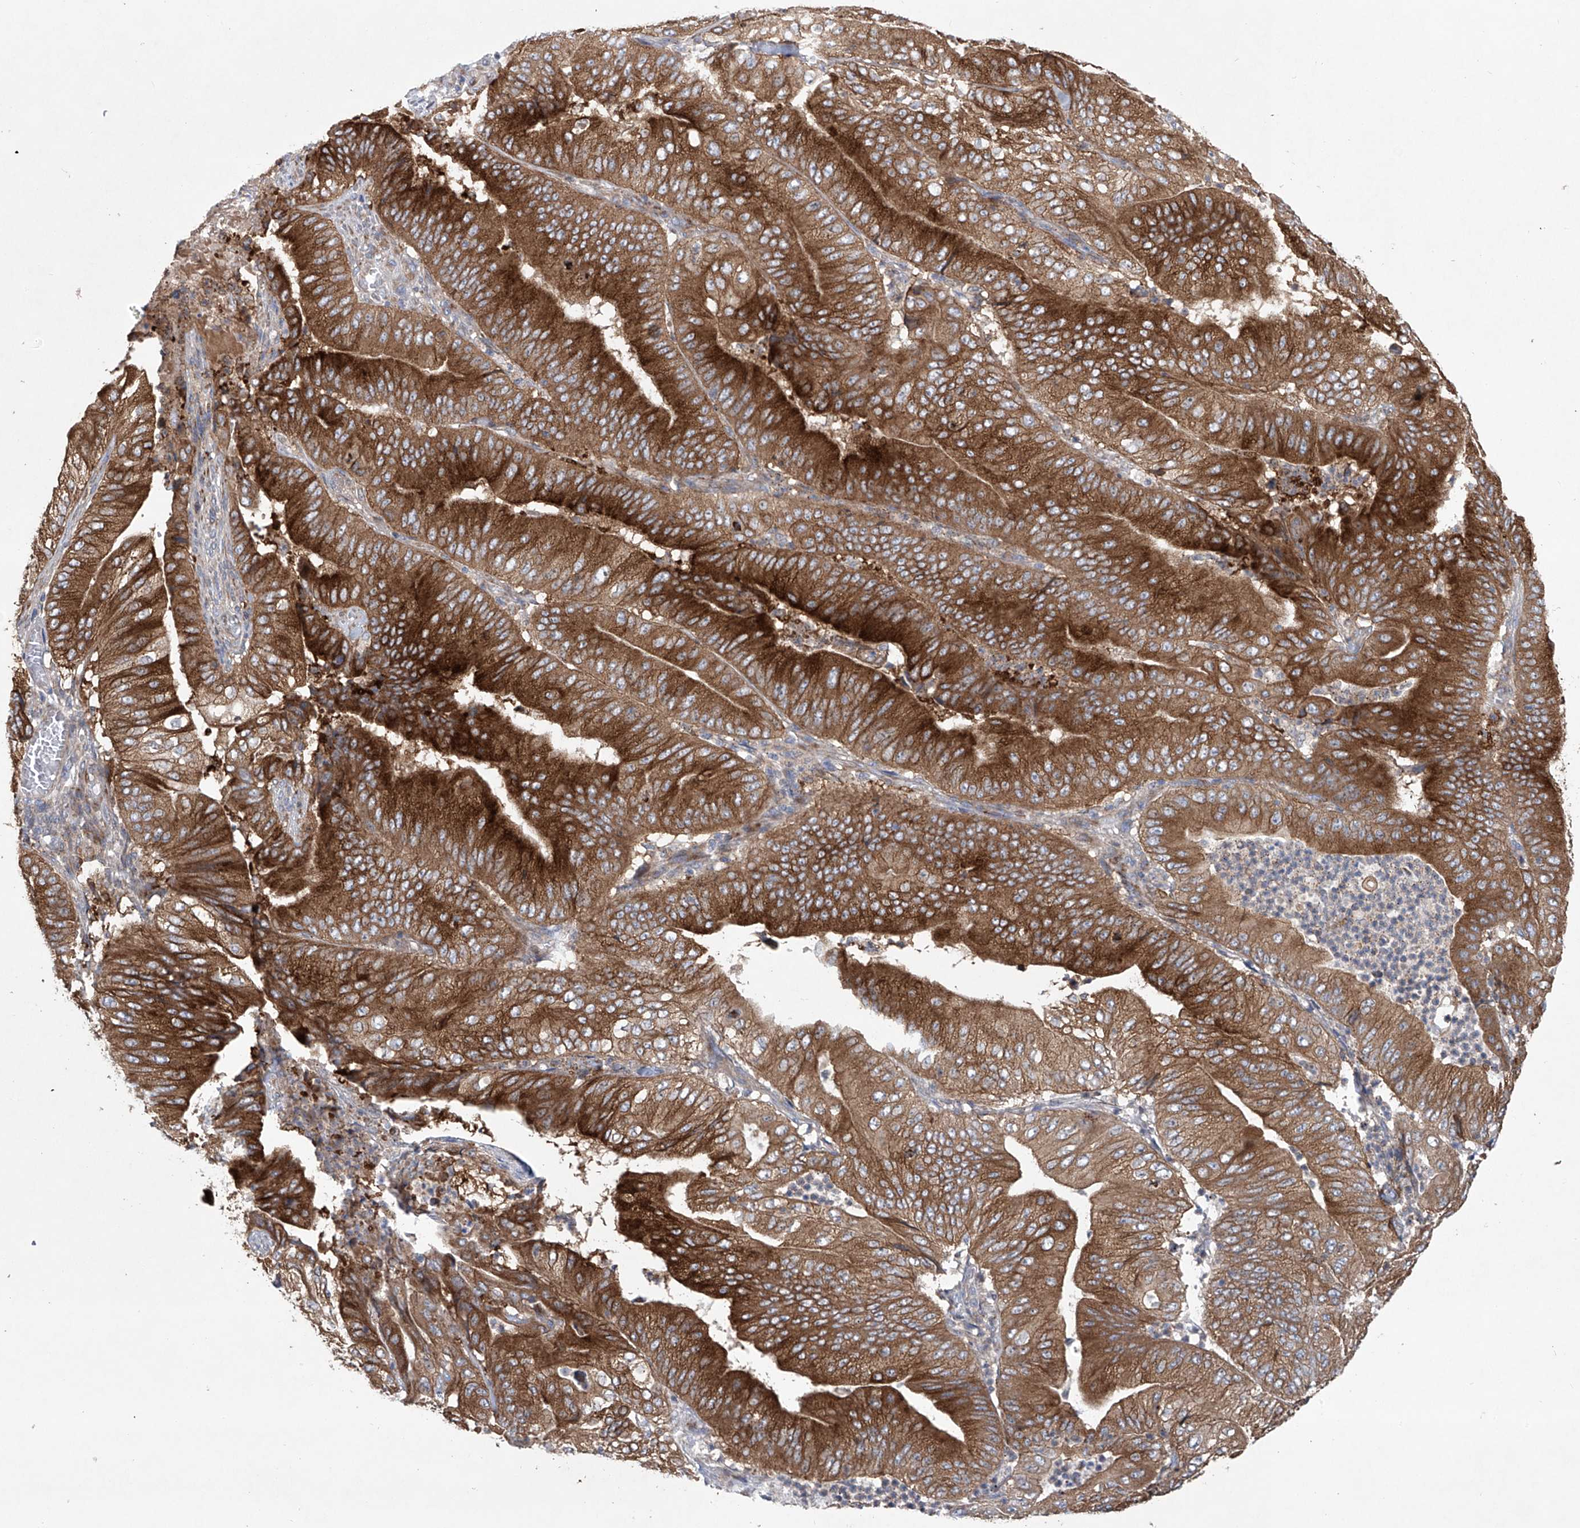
{"staining": {"intensity": "strong", "quantity": ">75%", "location": "cytoplasmic/membranous"}, "tissue": "pancreatic cancer", "cell_type": "Tumor cells", "image_type": "cancer", "snomed": [{"axis": "morphology", "description": "Adenocarcinoma, NOS"}, {"axis": "topography", "description": "Pancreas"}], "caption": "Approximately >75% of tumor cells in pancreatic adenocarcinoma exhibit strong cytoplasmic/membranous protein positivity as visualized by brown immunohistochemical staining.", "gene": "KLC4", "patient": {"sex": "female", "age": 77}}